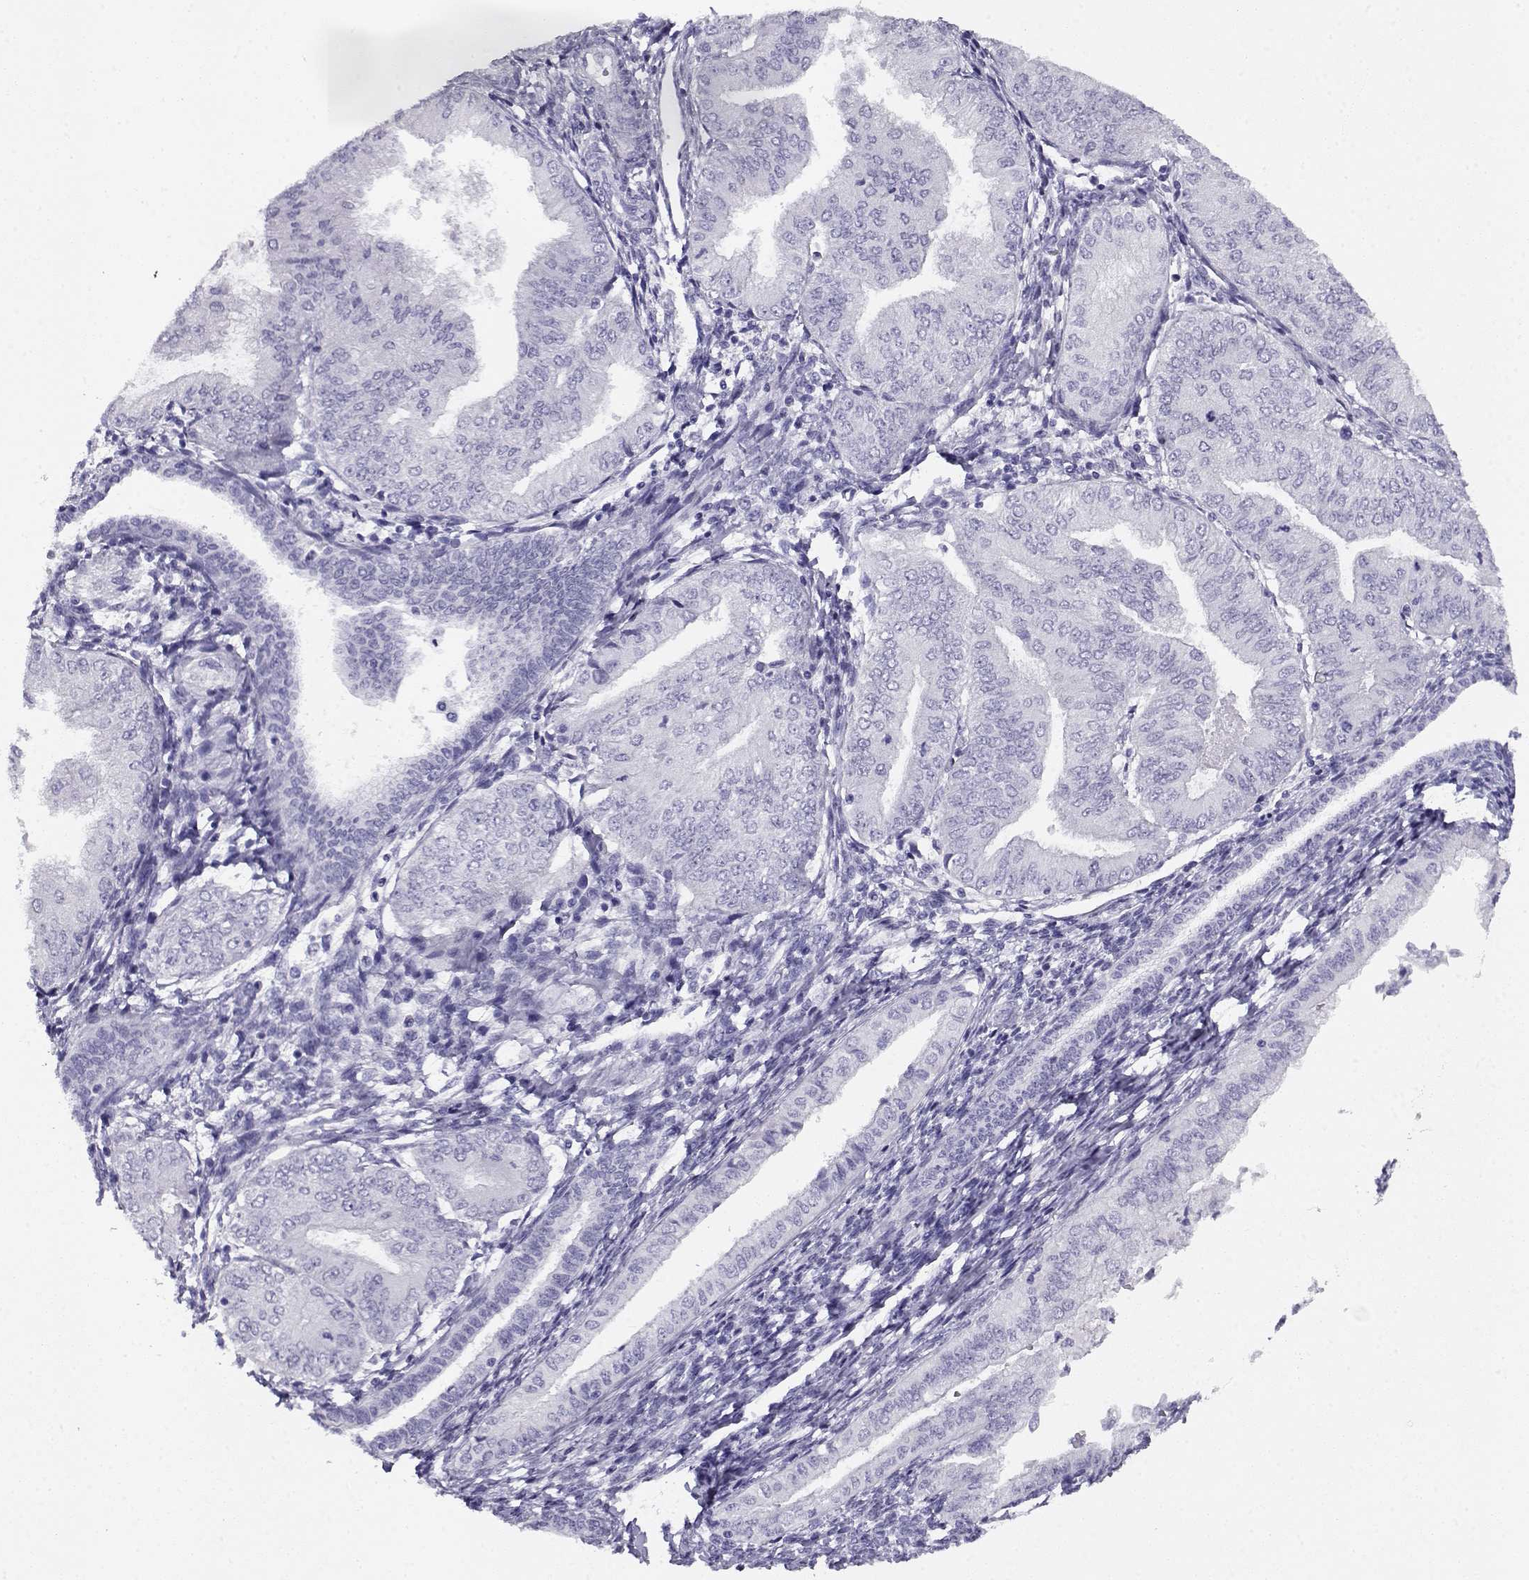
{"staining": {"intensity": "negative", "quantity": "none", "location": "none"}, "tissue": "endometrial cancer", "cell_type": "Tumor cells", "image_type": "cancer", "snomed": [{"axis": "morphology", "description": "Adenocarcinoma, NOS"}, {"axis": "topography", "description": "Endometrium"}], "caption": "IHC micrograph of endometrial cancer (adenocarcinoma) stained for a protein (brown), which shows no positivity in tumor cells.", "gene": "CABS1", "patient": {"sex": "female", "age": 53}}